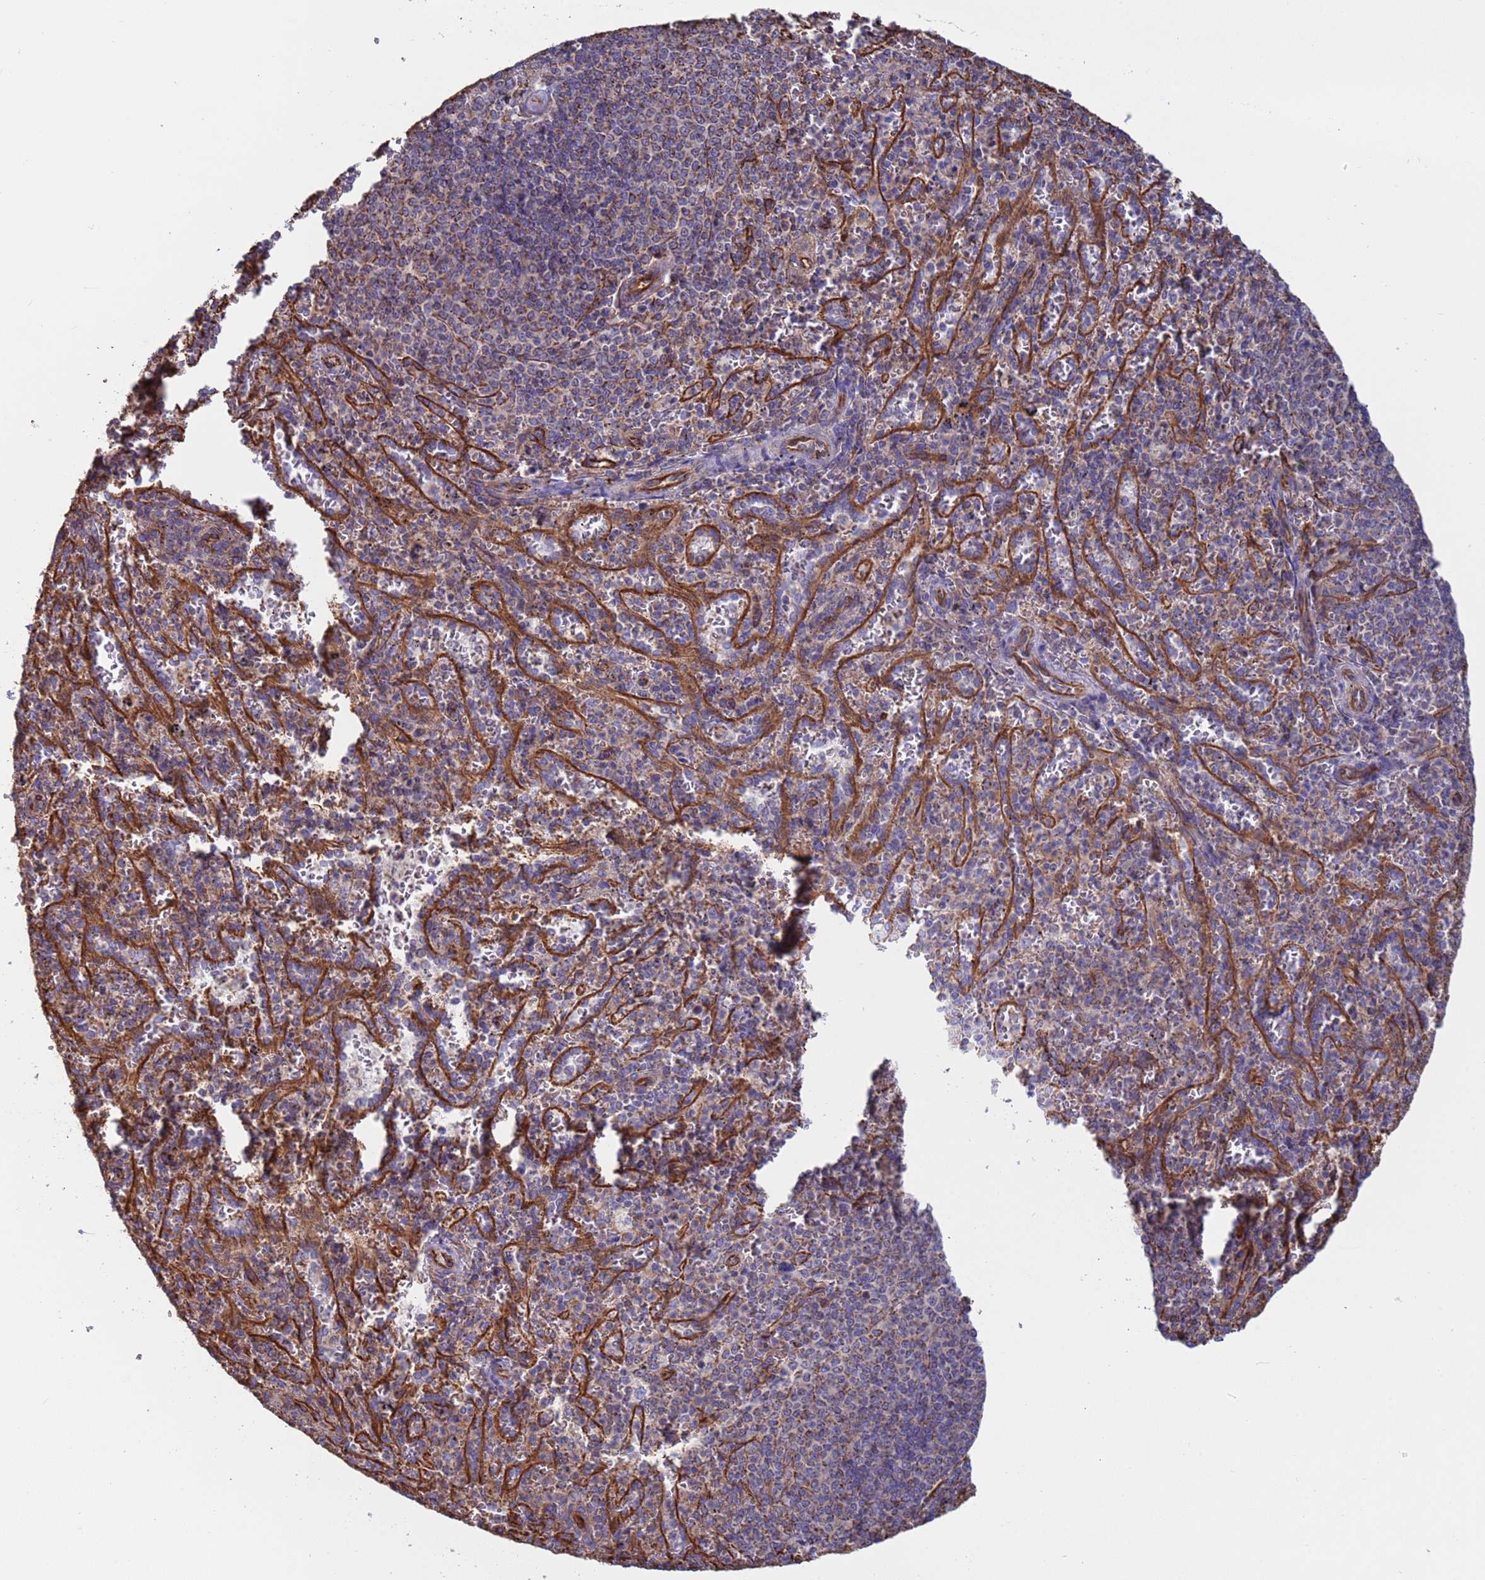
{"staining": {"intensity": "moderate", "quantity": "25%-75%", "location": "cytoplasmic/membranous"}, "tissue": "spleen", "cell_type": "Cells in red pulp", "image_type": "normal", "snomed": [{"axis": "morphology", "description": "Normal tissue, NOS"}, {"axis": "topography", "description": "Spleen"}], "caption": "Immunohistochemical staining of benign human spleen demonstrates medium levels of moderate cytoplasmic/membranous expression in about 25%-75% of cells in red pulp.", "gene": "NUDT12", "patient": {"sex": "female", "age": 21}}